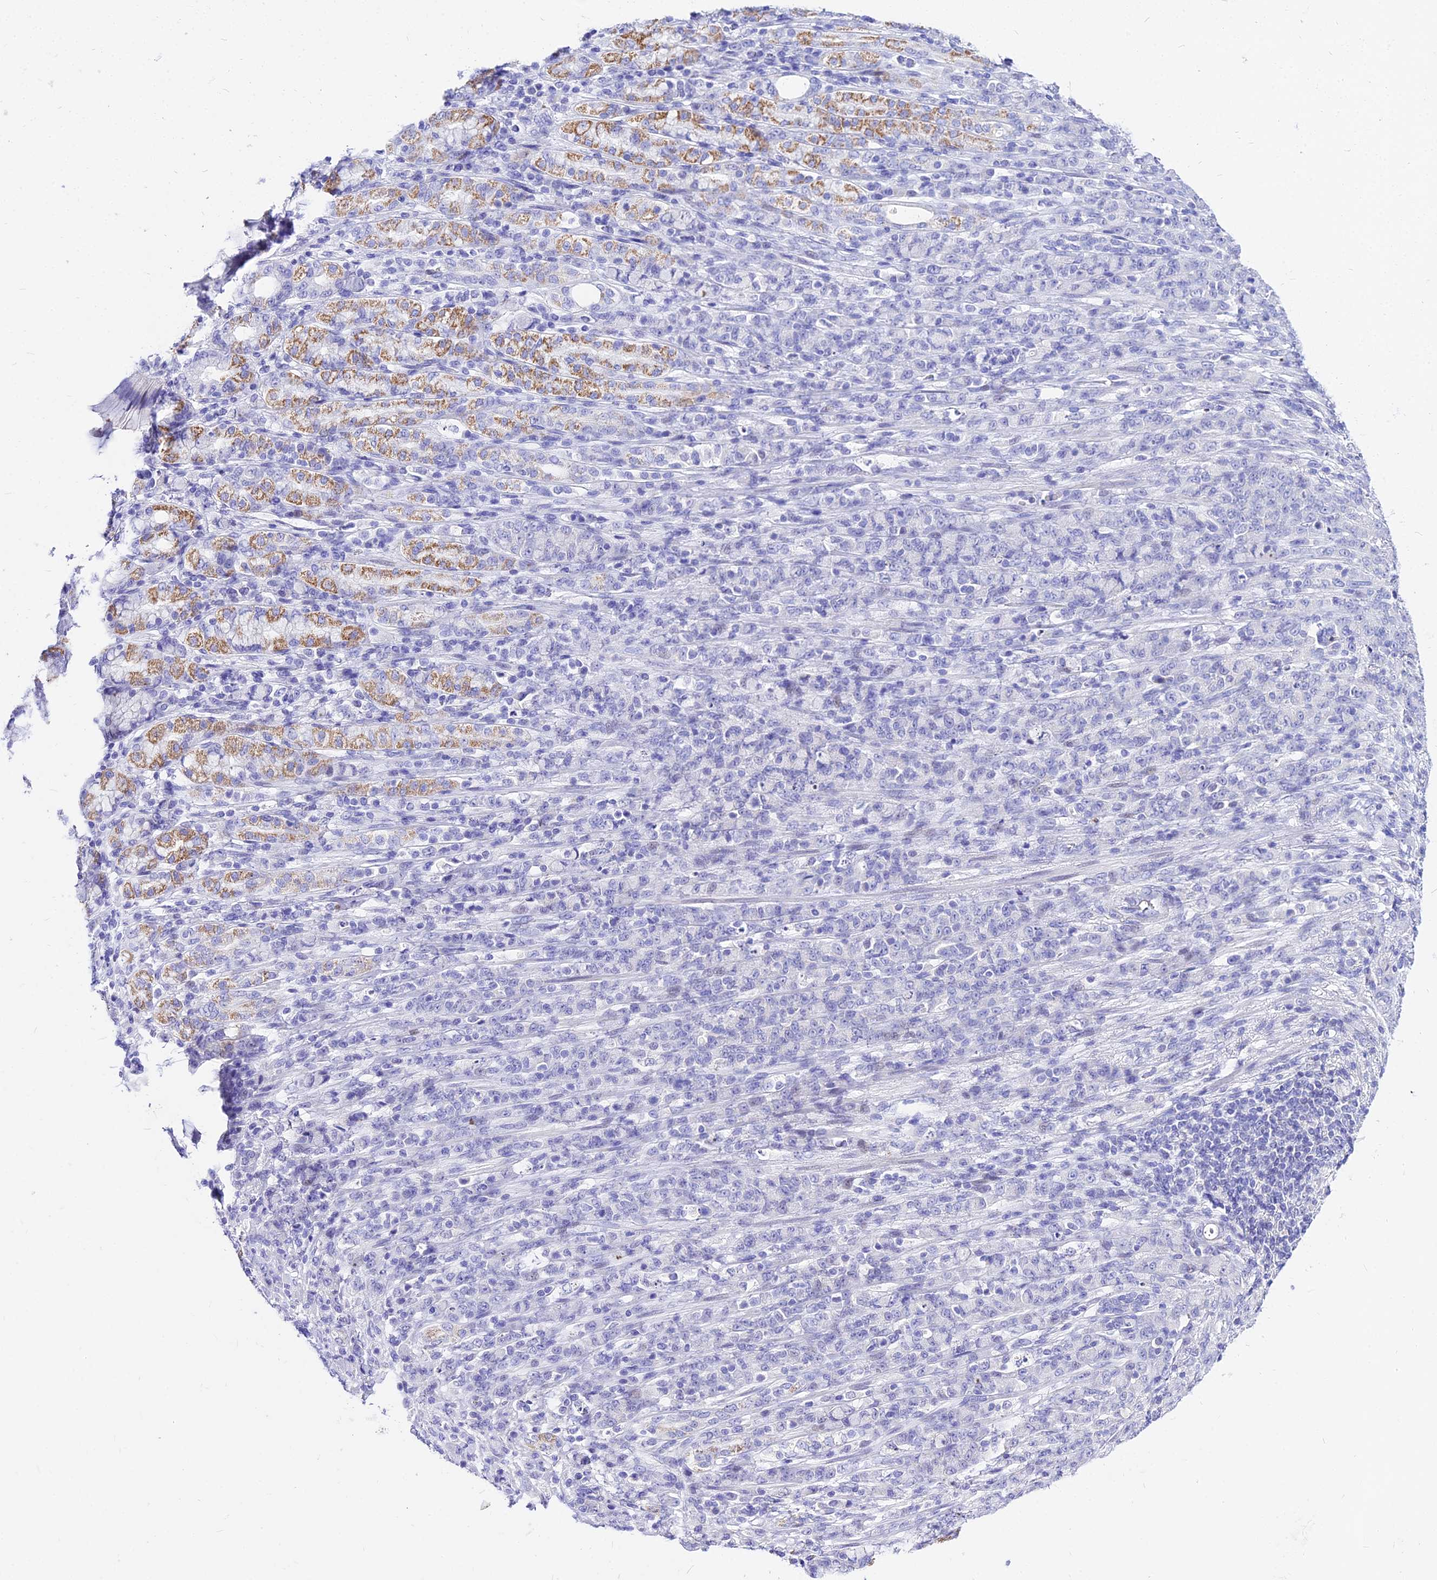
{"staining": {"intensity": "negative", "quantity": "none", "location": "none"}, "tissue": "stomach cancer", "cell_type": "Tumor cells", "image_type": "cancer", "snomed": [{"axis": "morphology", "description": "Normal tissue, NOS"}, {"axis": "morphology", "description": "Adenocarcinoma, NOS"}, {"axis": "topography", "description": "Stomach"}], "caption": "An image of adenocarcinoma (stomach) stained for a protein demonstrates no brown staining in tumor cells.", "gene": "CARD18", "patient": {"sex": "female", "age": 79}}